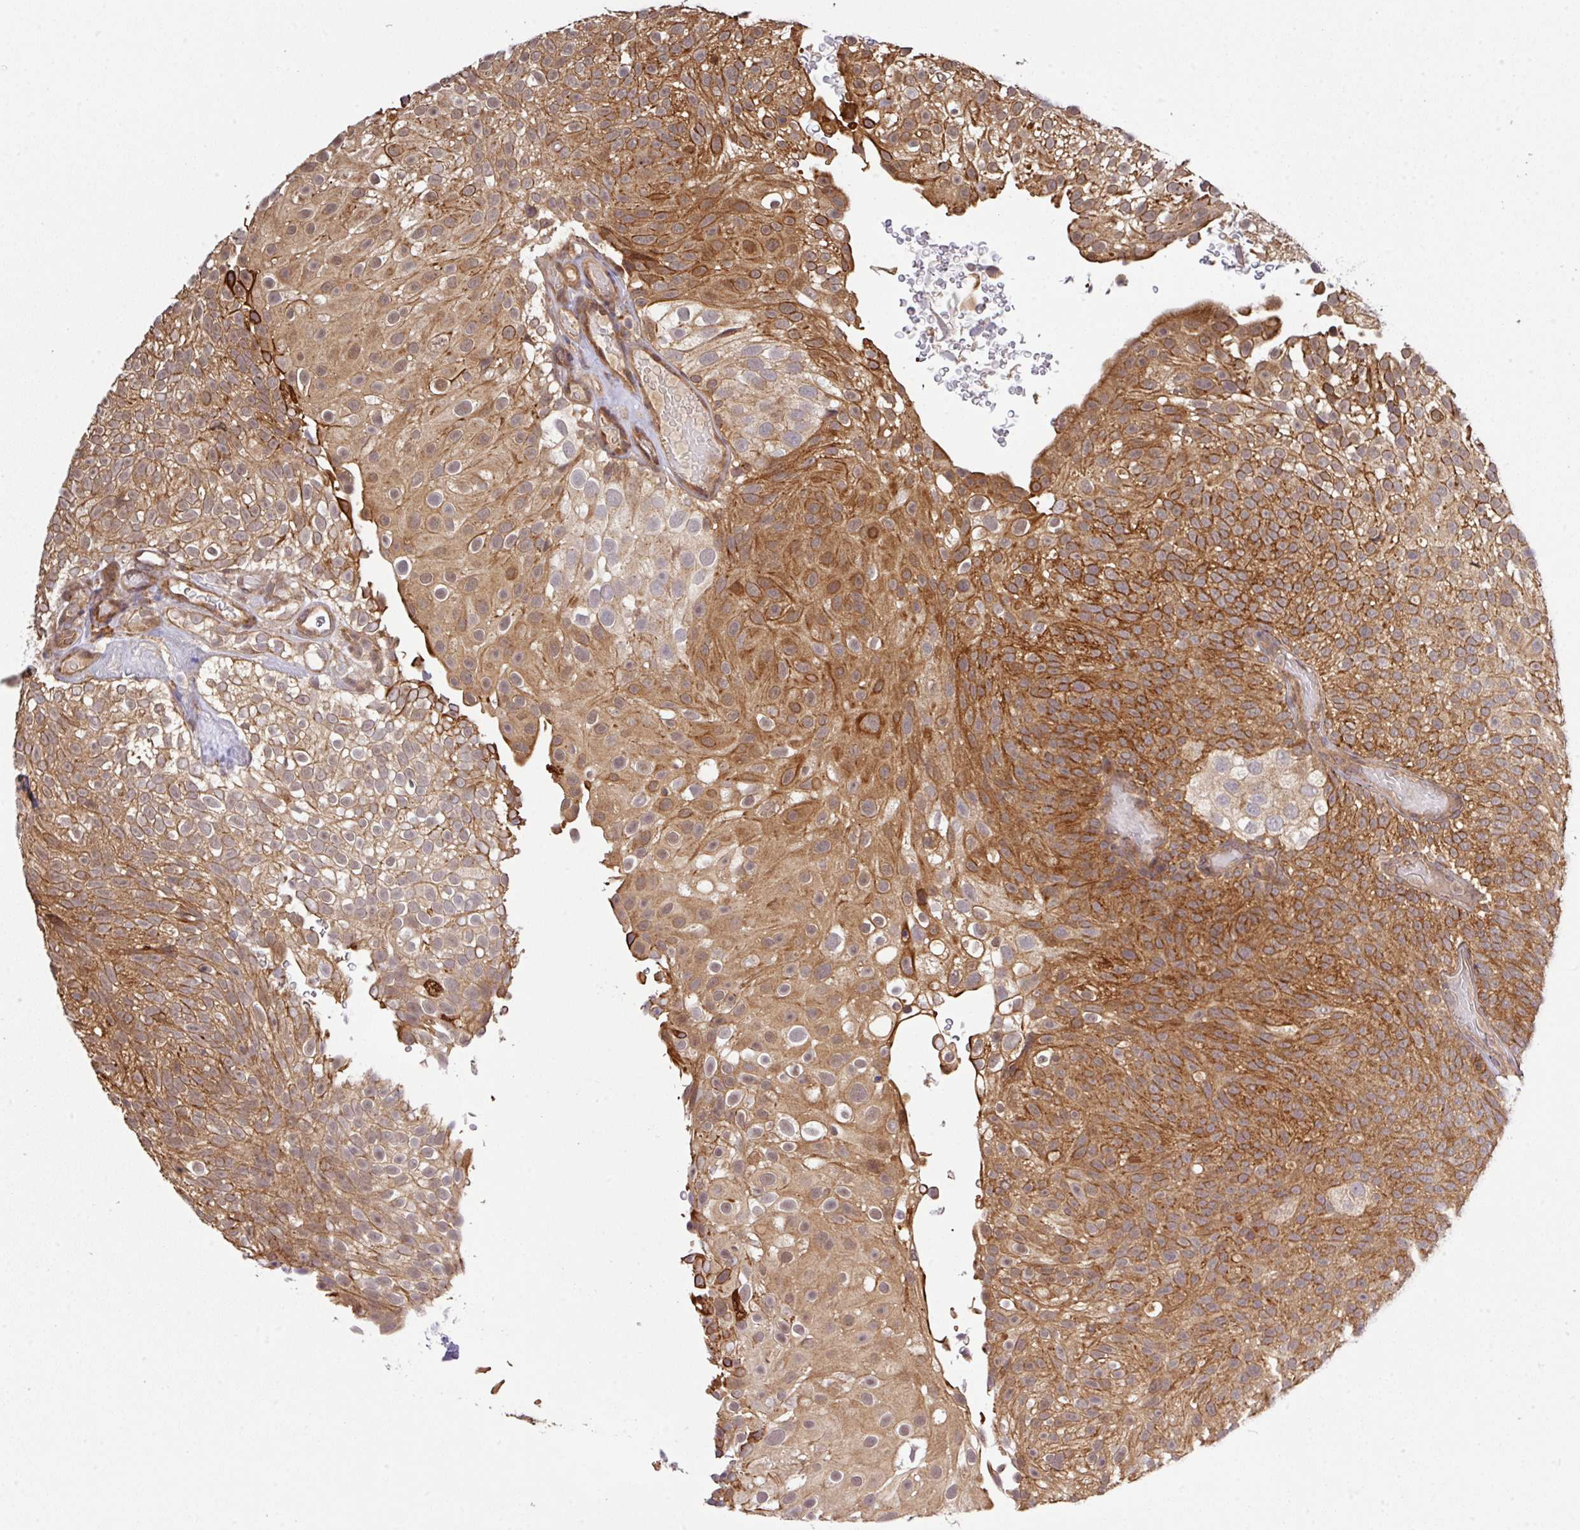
{"staining": {"intensity": "moderate", "quantity": ">75%", "location": "cytoplasmic/membranous,nuclear"}, "tissue": "urothelial cancer", "cell_type": "Tumor cells", "image_type": "cancer", "snomed": [{"axis": "morphology", "description": "Urothelial carcinoma, Low grade"}, {"axis": "topography", "description": "Urinary bladder"}], "caption": "This micrograph displays low-grade urothelial carcinoma stained with immunohistochemistry to label a protein in brown. The cytoplasmic/membranous and nuclear of tumor cells show moderate positivity for the protein. Nuclei are counter-stained blue.", "gene": "ARPIN", "patient": {"sex": "male", "age": 78}}